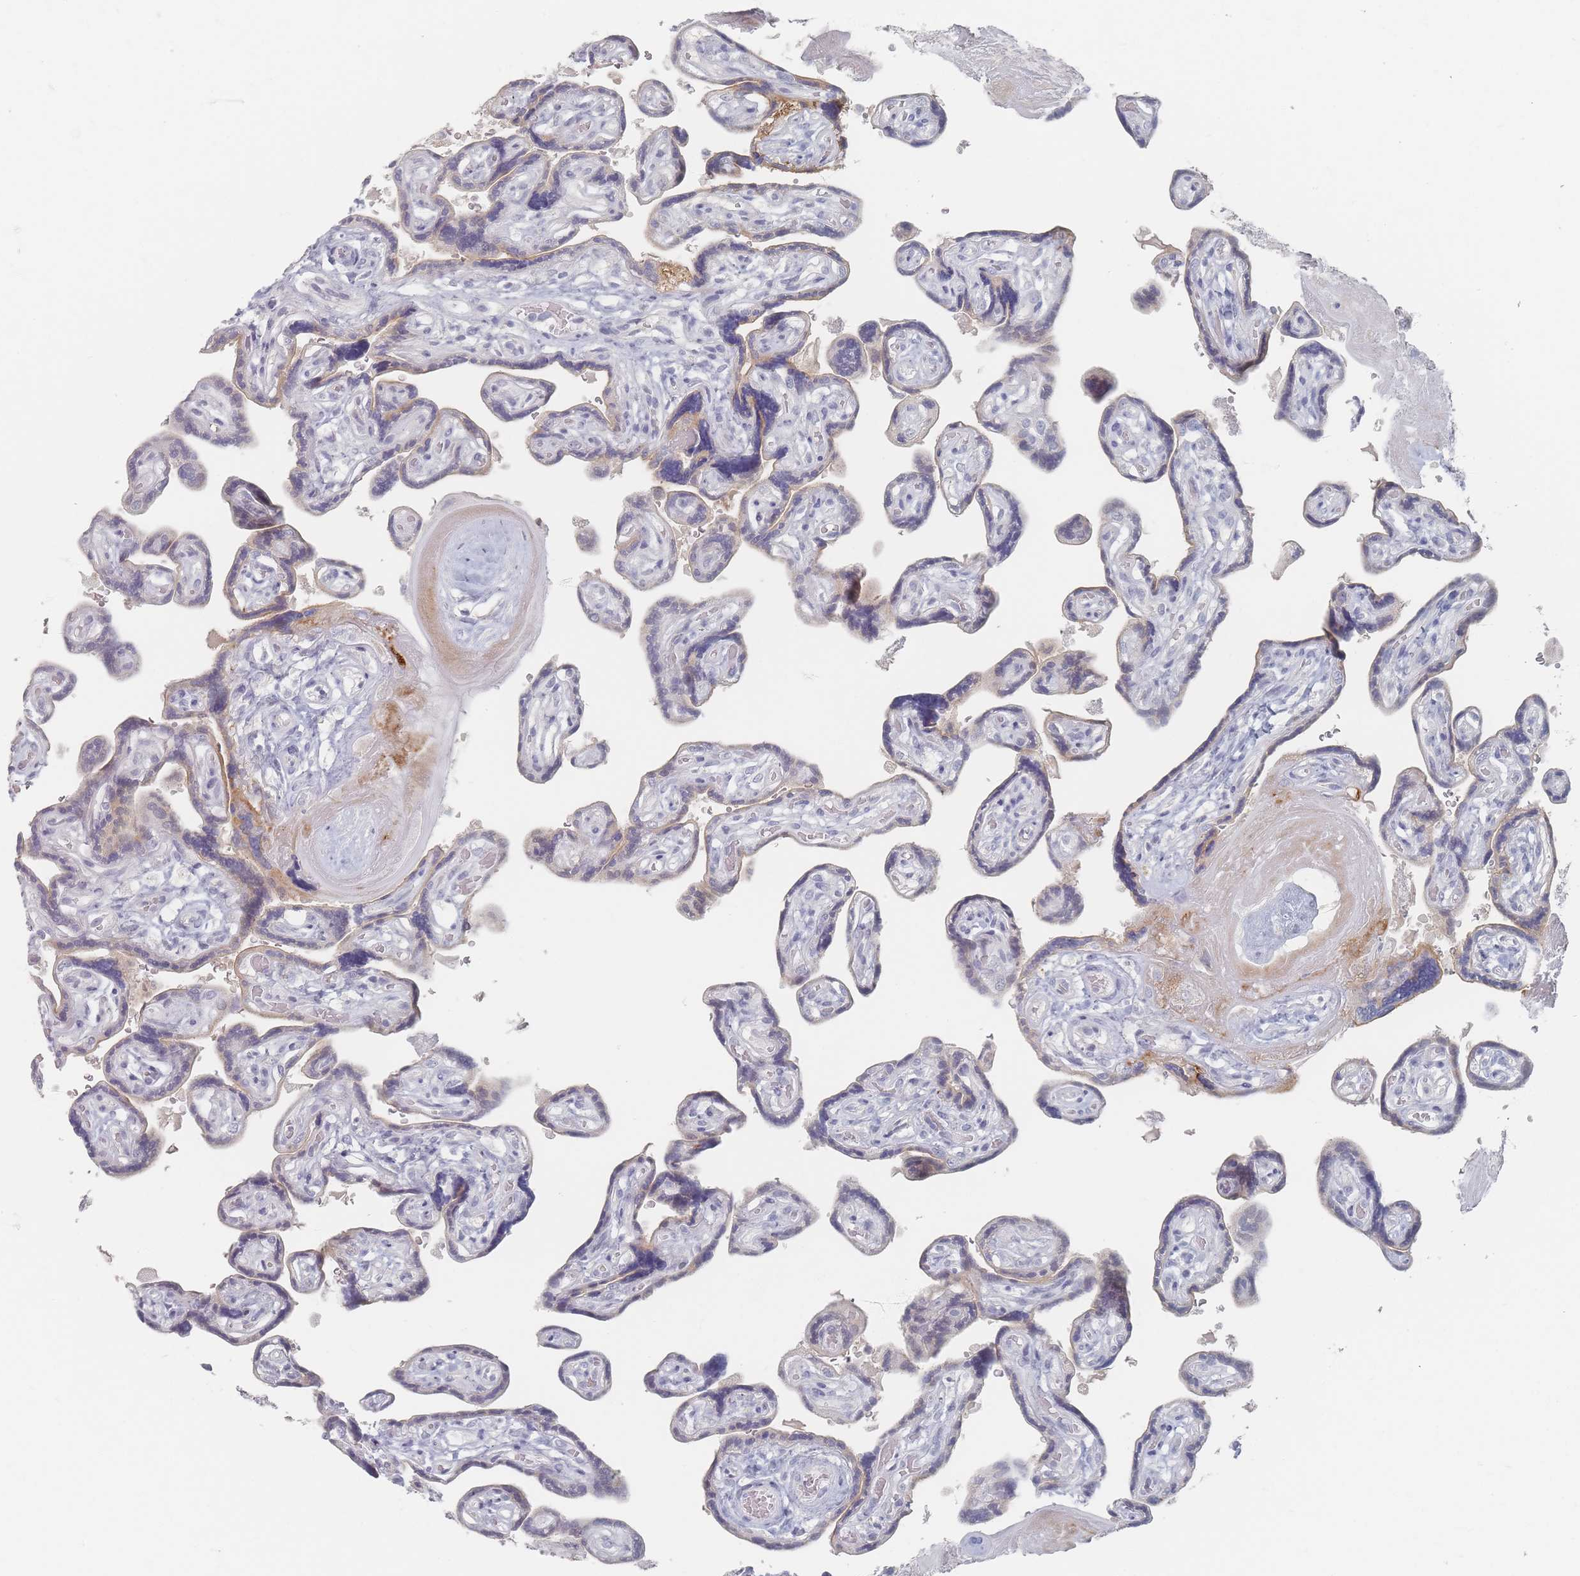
{"staining": {"intensity": "weak", "quantity": "25%-75%", "location": "cytoplasmic/membranous"}, "tissue": "placenta", "cell_type": "Trophoblastic cells", "image_type": "normal", "snomed": [{"axis": "morphology", "description": "Normal tissue, NOS"}, {"axis": "topography", "description": "Placenta"}], "caption": "Protein expression analysis of normal placenta exhibits weak cytoplasmic/membranous staining in approximately 25%-75% of trophoblastic cells.", "gene": "CD37", "patient": {"sex": "female", "age": 32}}